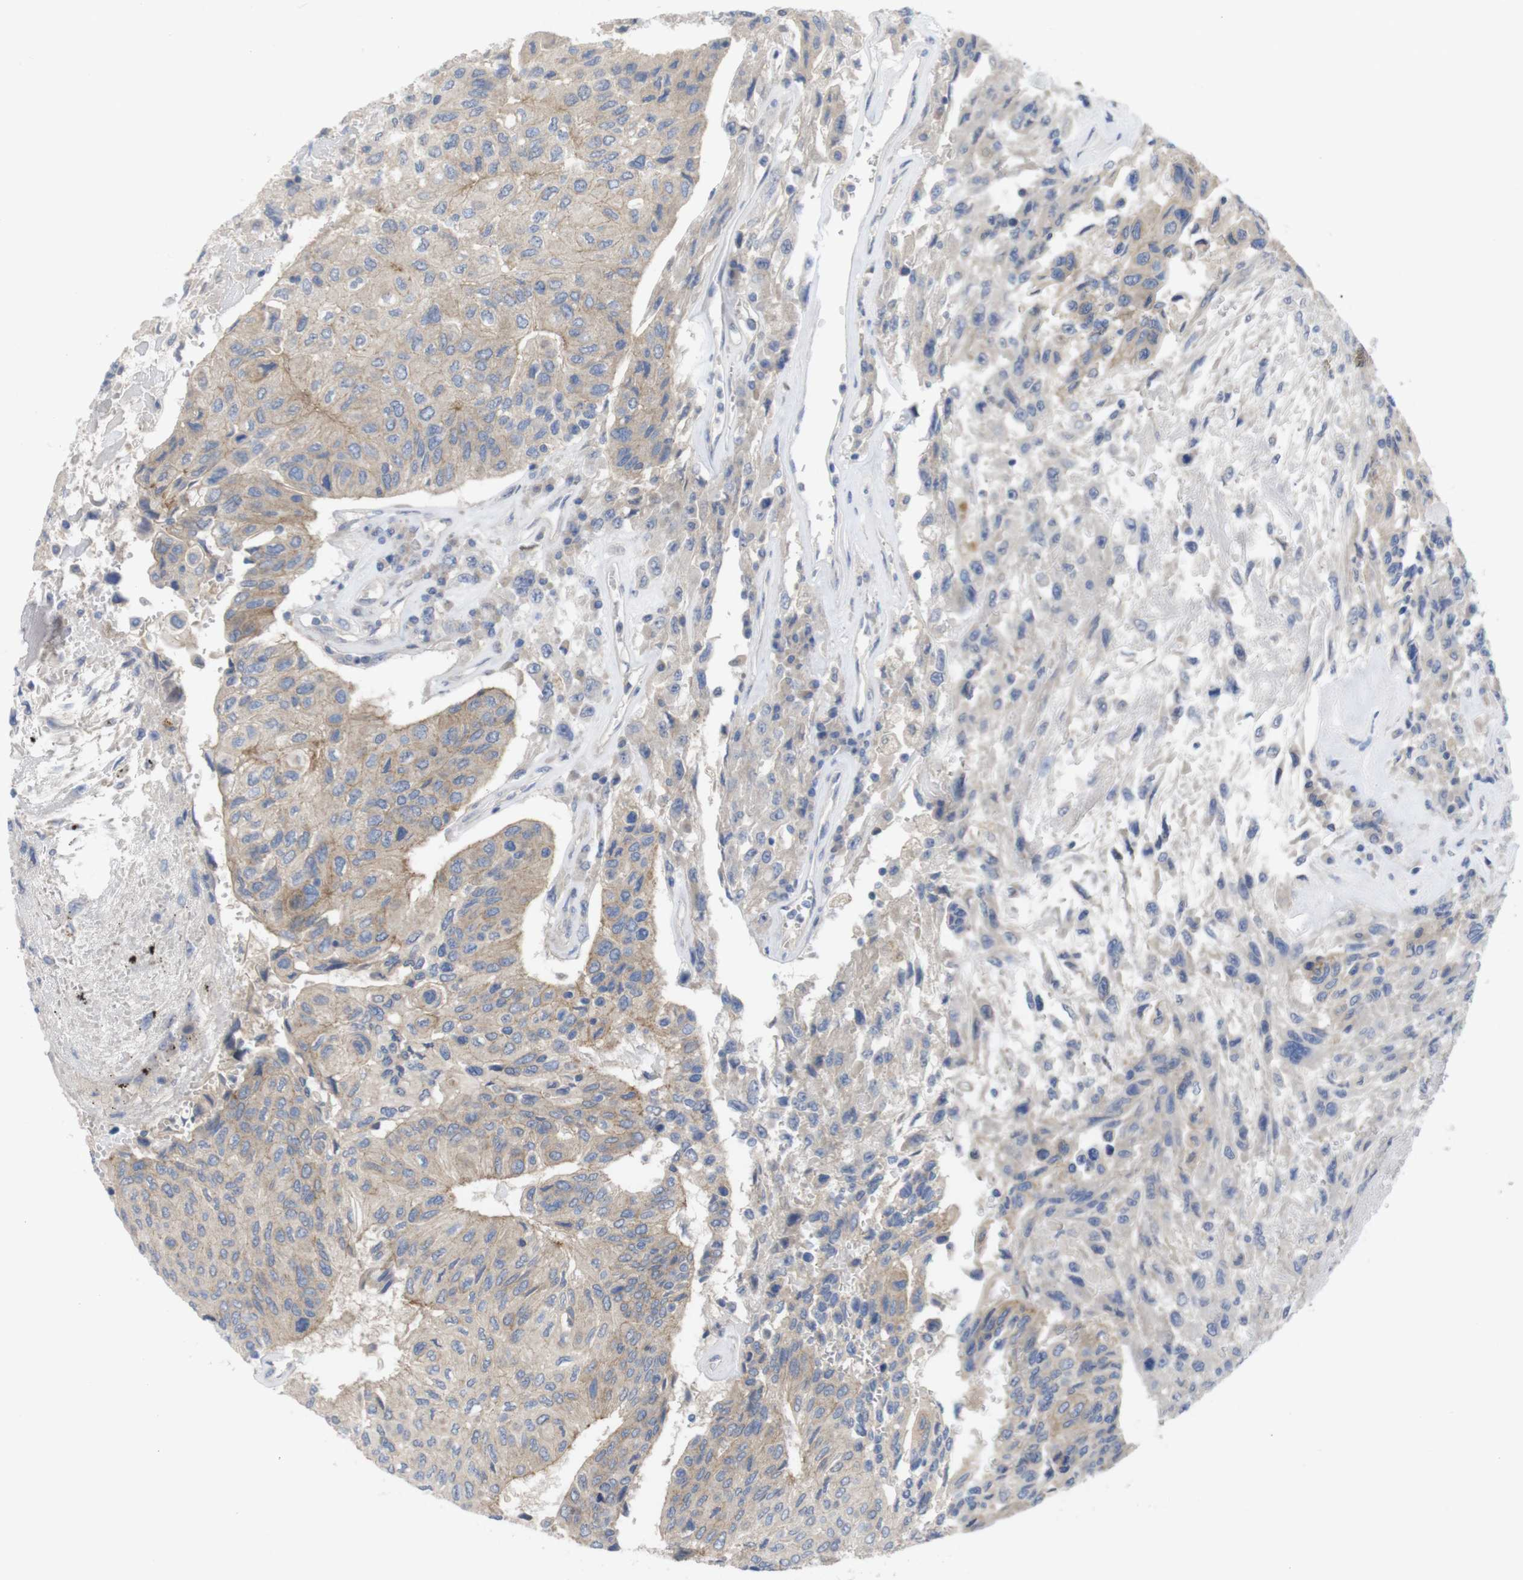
{"staining": {"intensity": "moderate", "quantity": "<25%", "location": "cytoplasmic/membranous"}, "tissue": "urothelial cancer", "cell_type": "Tumor cells", "image_type": "cancer", "snomed": [{"axis": "morphology", "description": "Urothelial carcinoma, High grade"}, {"axis": "topography", "description": "Urinary bladder"}], "caption": "IHC micrograph of high-grade urothelial carcinoma stained for a protein (brown), which shows low levels of moderate cytoplasmic/membranous expression in about <25% of tumor cells.", "gene": "KIDINS220", "patient": {"sex": "female", "age": 85}}